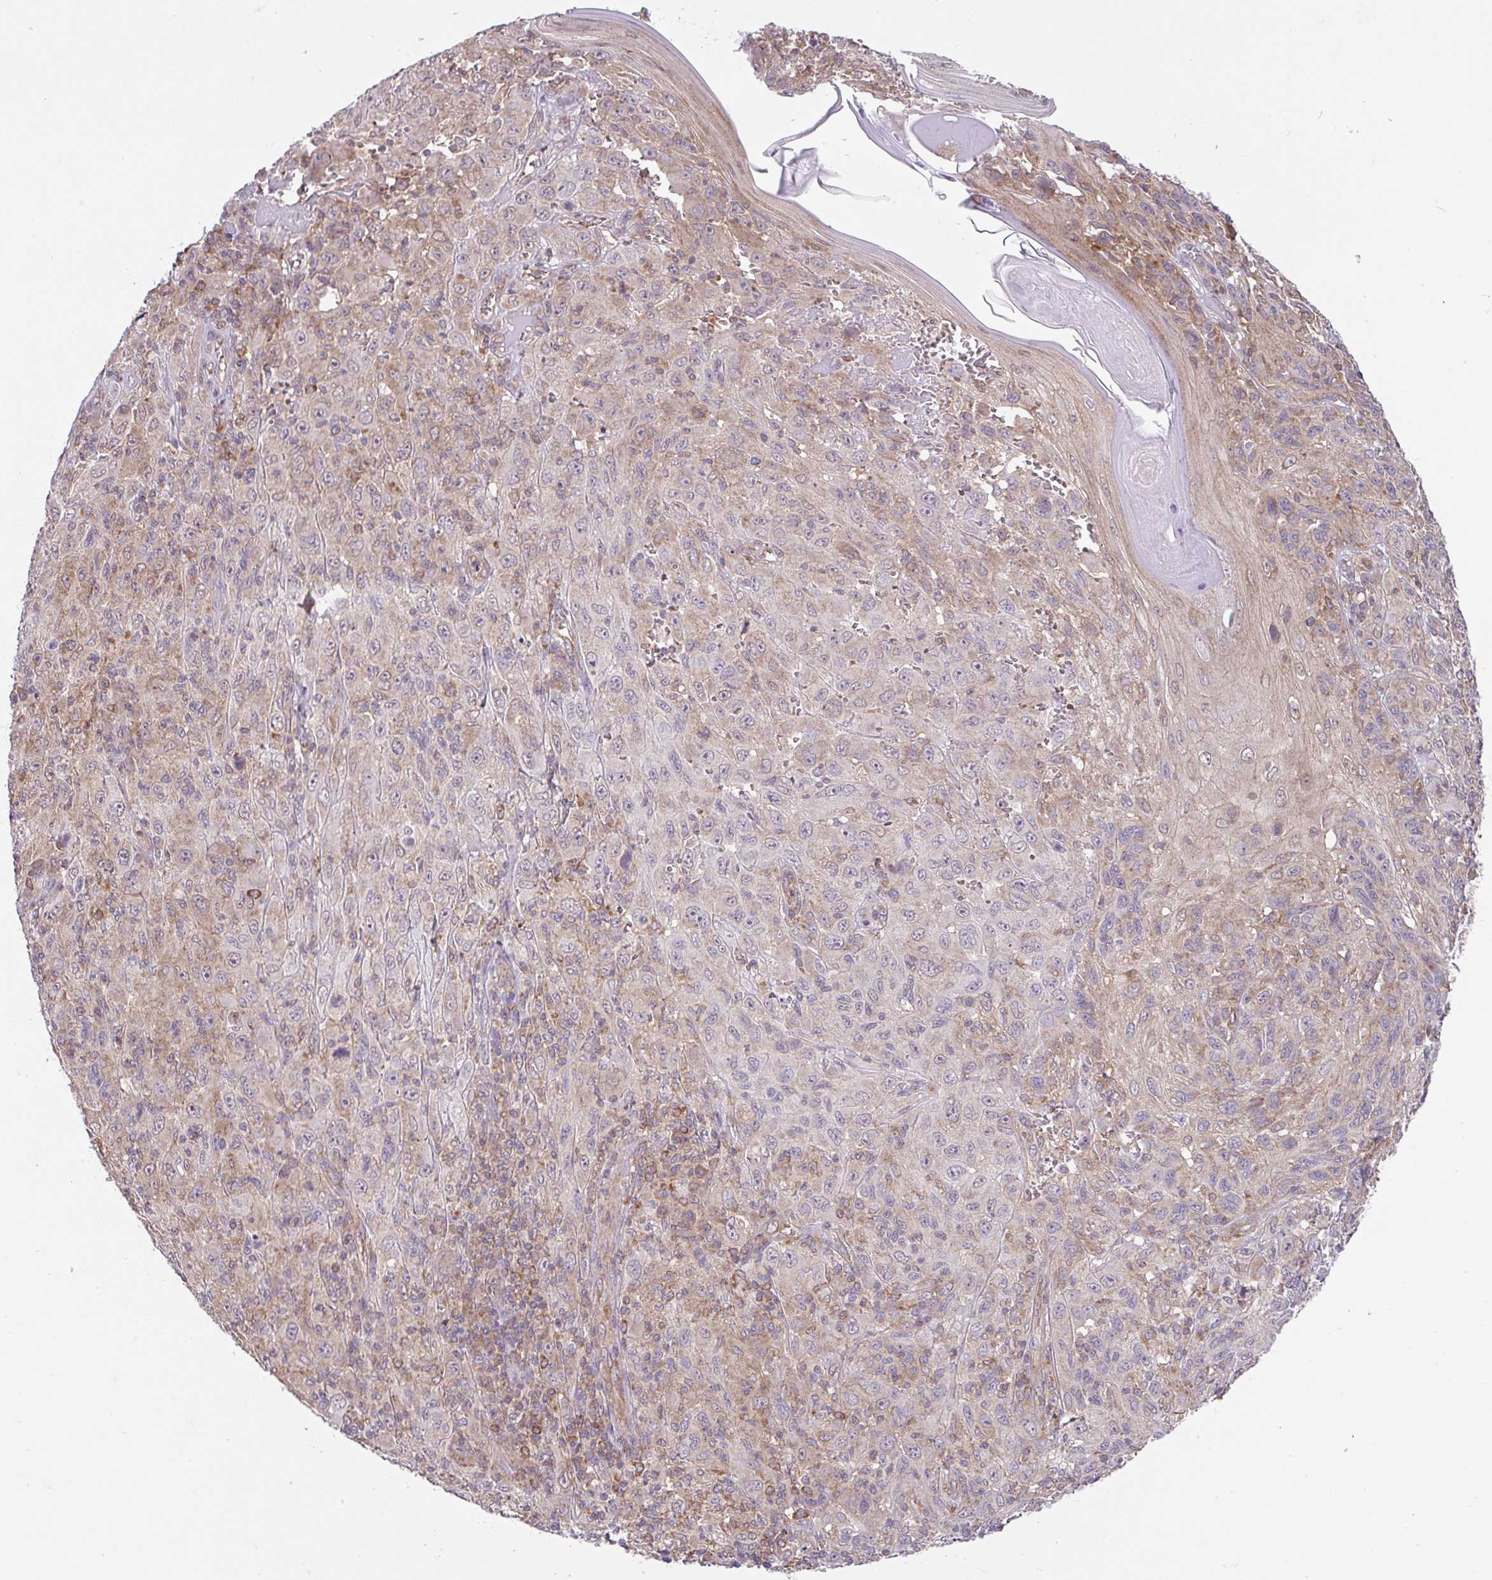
{"staining": {"intensity": "moderate", "quantity": "<25%", "location": "cytoplasmic/membranous"}, "tissue": "melanoma", "cell_type": "Tumor cells", "image_type": "cancer", "snomed": [{"axis": "morphology", "description": "Malignant melanoma, NOS"}, {"axis": "topography", "description": "Skin"}], "caption": "Tumor cells display low levels of moderate cytoplasmic/membranous positivity in approximately <25% of cells in human melanoma.", "gene": "RALBP1", "patient": {"sex": "female", "age": 91}}